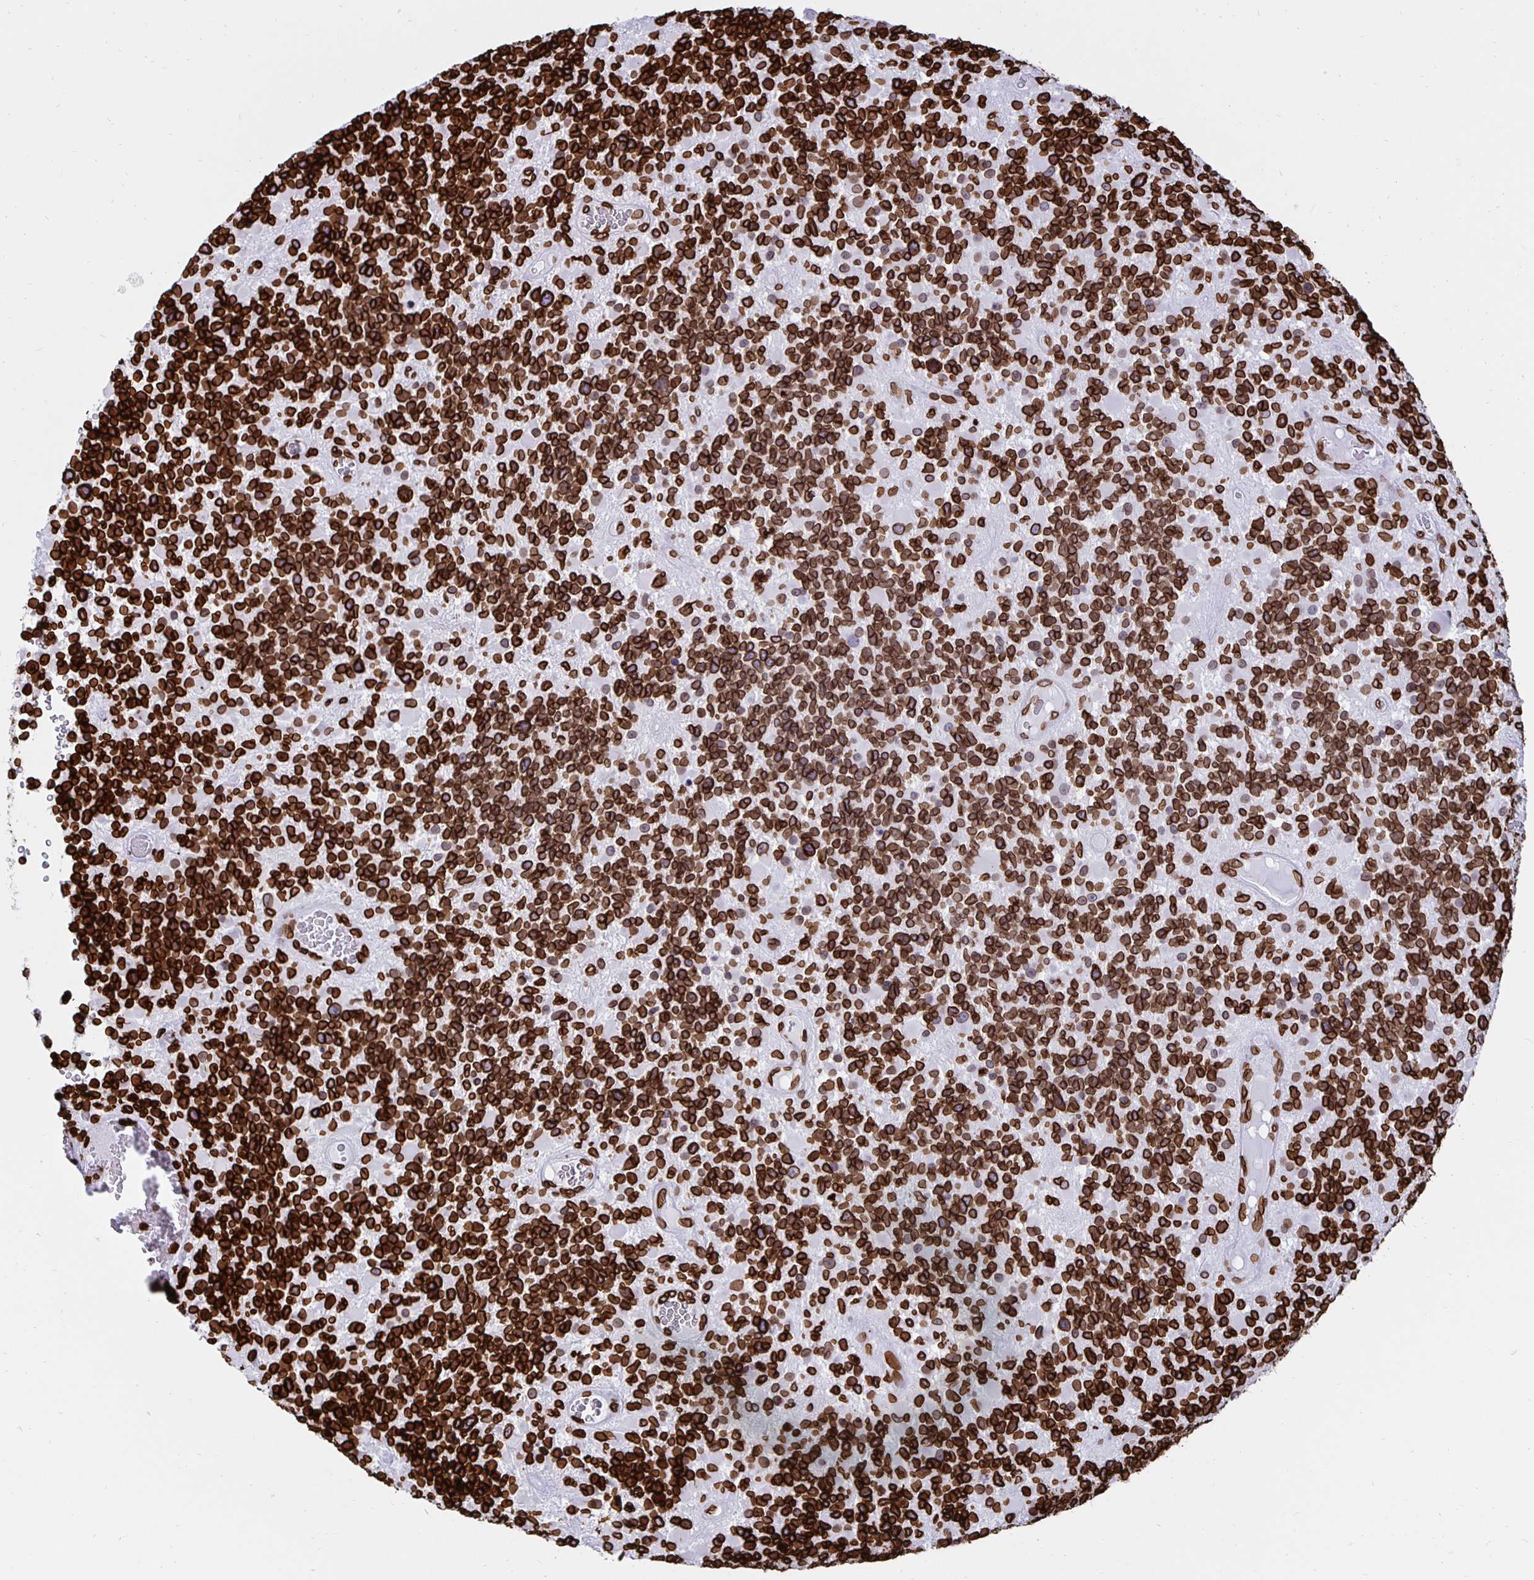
{"staining": {"intensity": "strong", "quantity": ">75%", "location": "cytoplasmic/membranous,nuclear"}, "tissue": "glioma", "cell_type": "Tumor cells", "image_type": "cancer", "snomed": [{"axis": "morphology", "description": "Glioma, malignant, High grade"}, {"axis": "topography", "description": "Brain"}], "caption": "Malignant glioma (high-grade) stained with a brown dye displays strong cytoplasmic/membranous and nuclear positive expression in about >75% of tumor cells.", "gene": "LMNB1", "patient": {"sex": "female", "age": 40}}